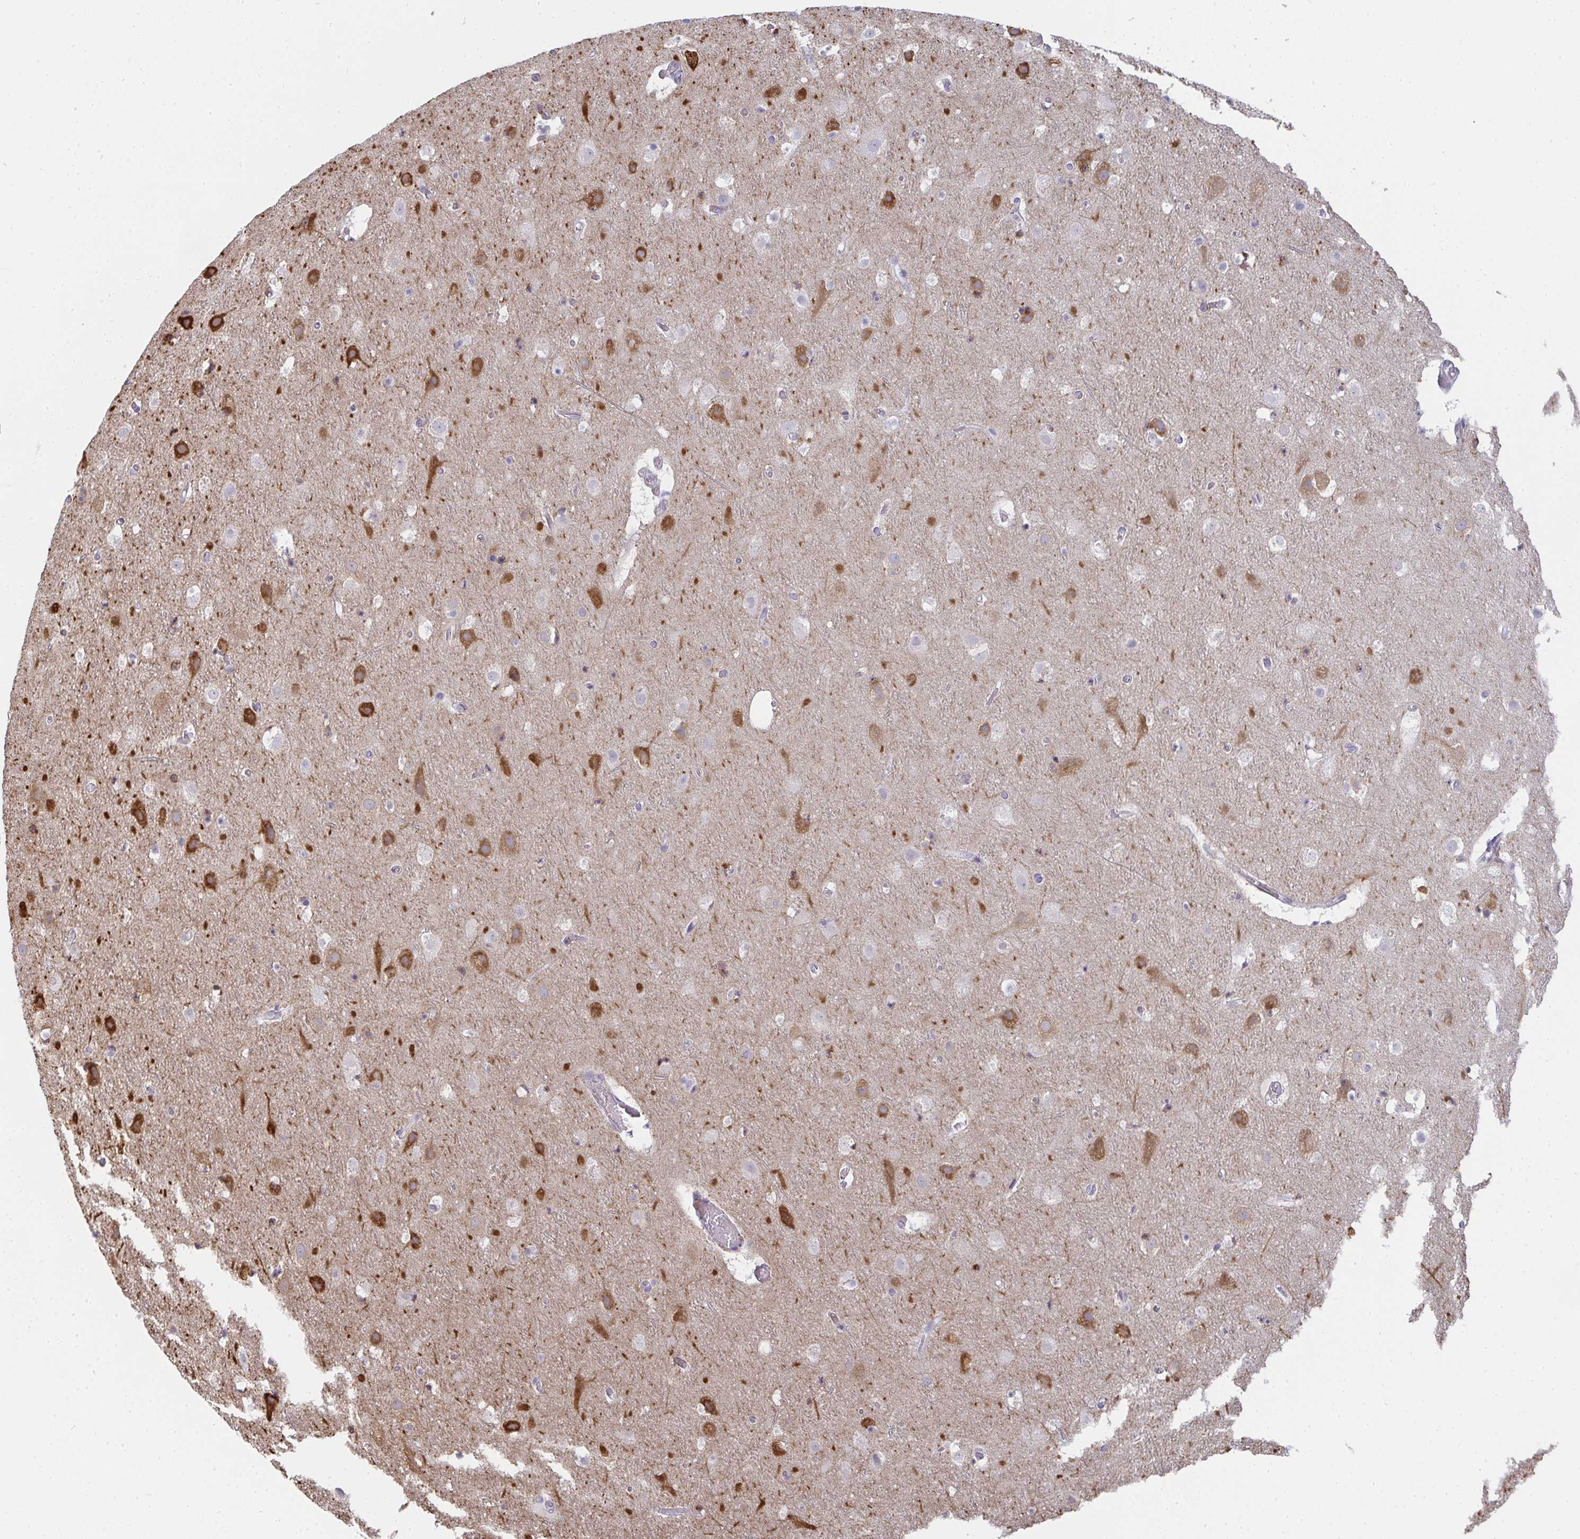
{"staining": {"intensity": "negative", "quantity": "none", "location": "none"}, "tissue": "cerebral cortex", "cell_type": "Endothelial cells", "image_type": "normal", "snomed": [{"axis": "morphology", "description": "Normal tissue, NOS"}, {"axis": "topography", "description": "Cerebral cortex"}], "caption": "DAB immunohistochemical staining of unremarkable cerebral cortex demonstrates no significant staining in endothelial cells. The staining is performed using DAB (3,3'-diaminobenzidine) brown chromogen with nuclei counter-stained in using hematoxylin.", "gene": "SHB", "patient": {"sex": "female", "age": 42}}